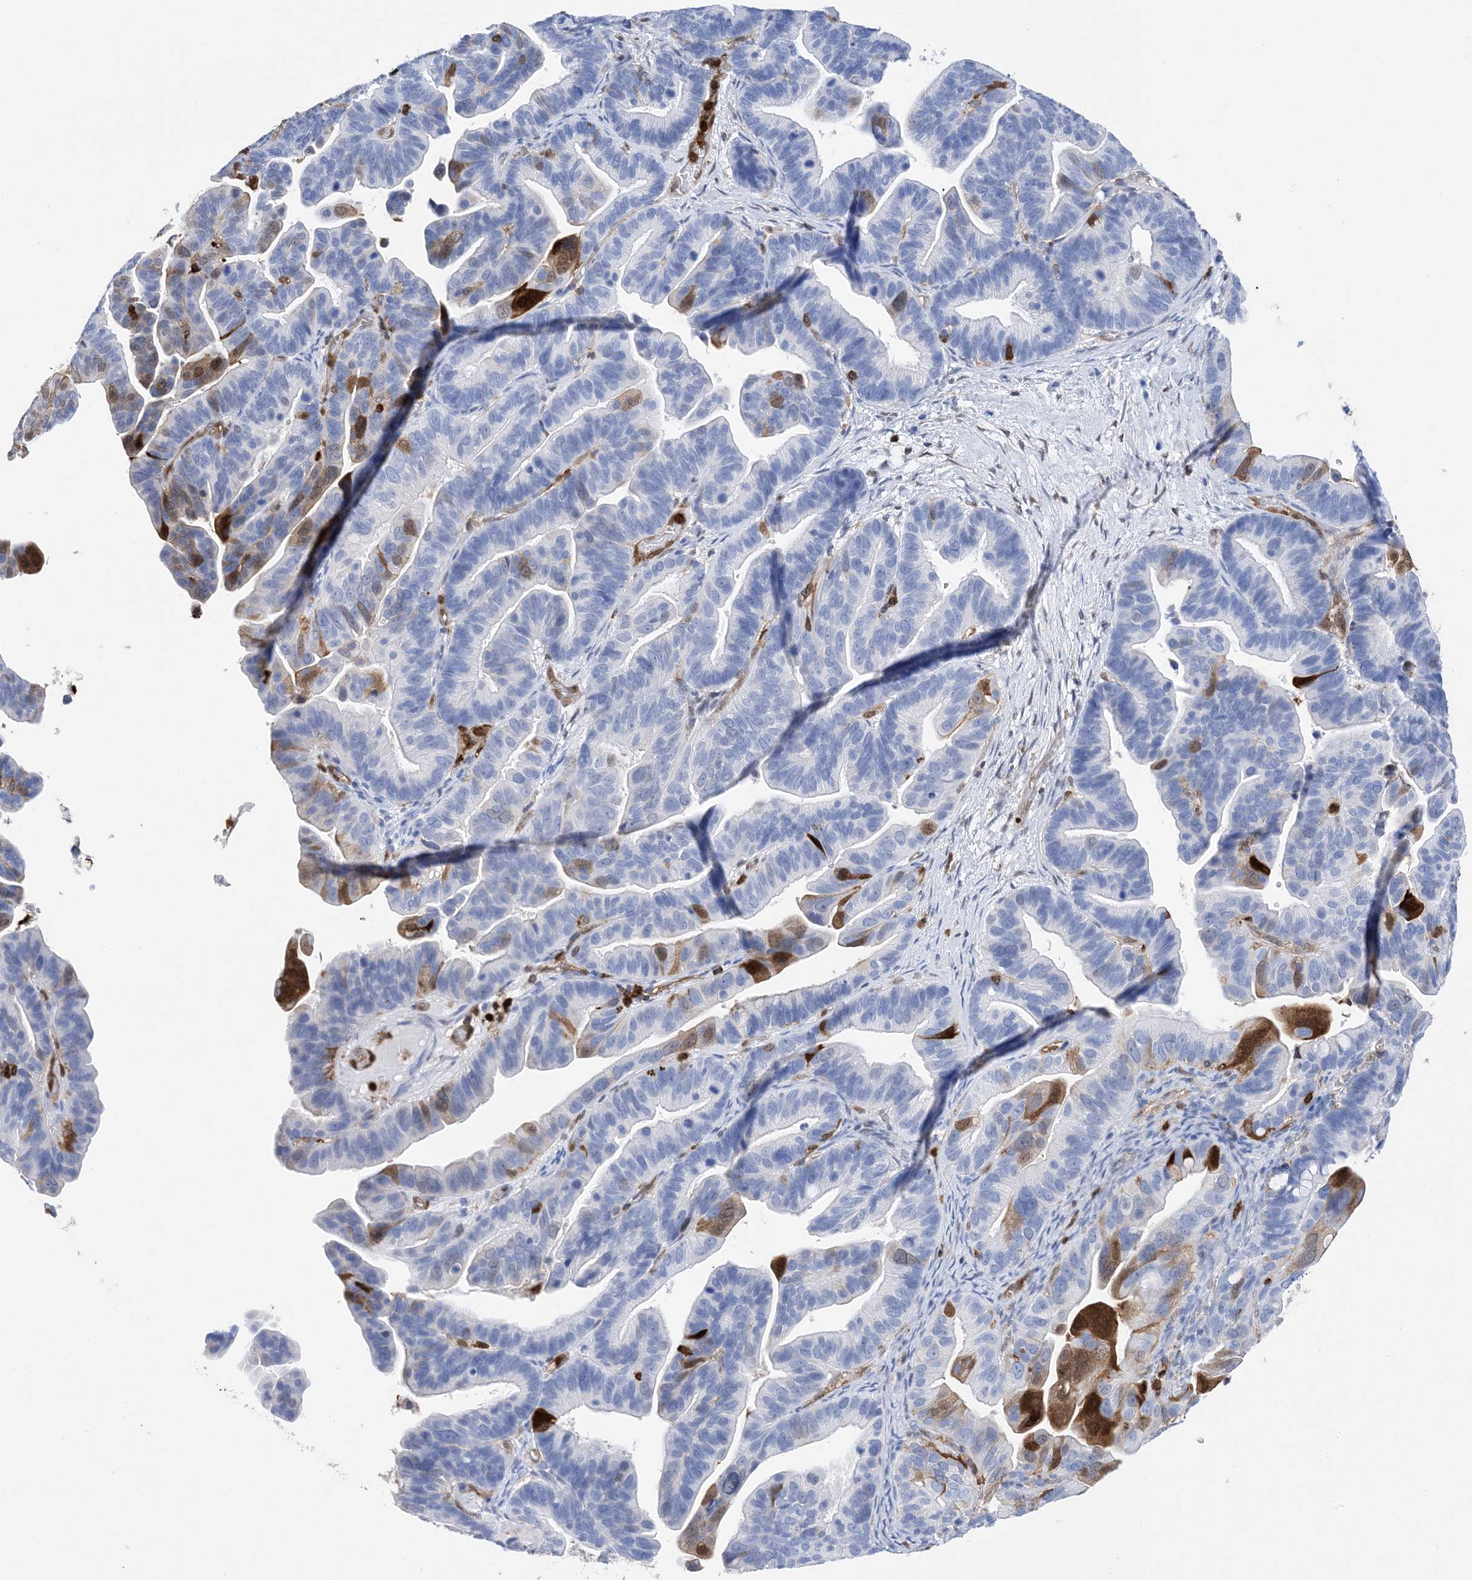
{"staining": {"intensity": "strong", "quantity": "<25%", "location": "cytoplasmic/membranous,nuclear"}, "tissue": "ovarian cancer", "cell_type": "Tumor cells", "image_type": "cancer", "snomed": [{"axis": "morphology", "description": "Cystadenocarcinoma, serous, NOS"}, {"axis": "topography", "description": "Ovary"}], "caption": "Brown immunohistochemical staining in human ovarian serous cystadenocarcinoma demonstrates strong cytoplasmic/membranous and nuclear expression in about <25% of tumor cells.", "gene": "ANXA1", "patient": {"sex": "female", "age": 56}}